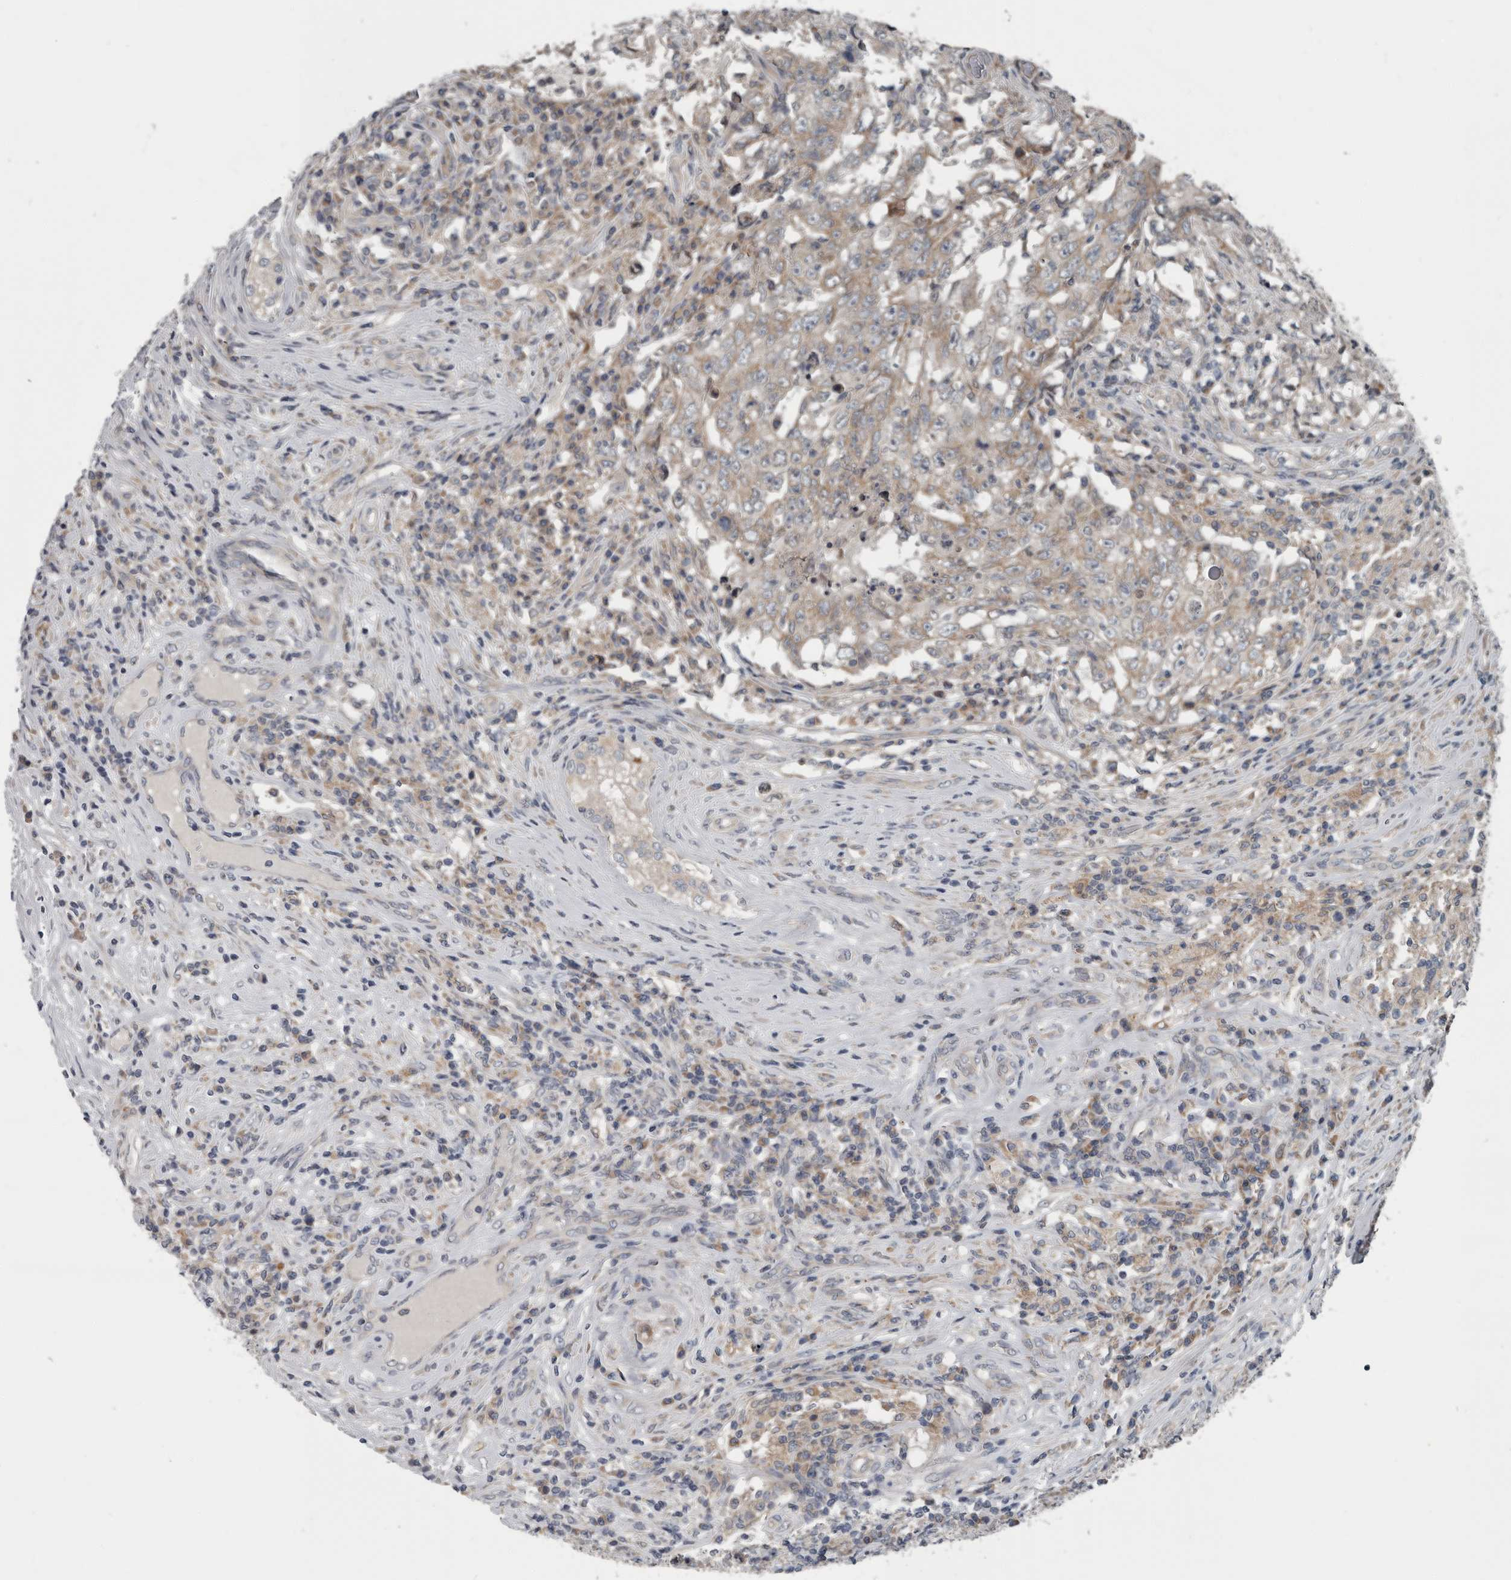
{"staining": {"intensity": "weak", "quantity": ">75%", "location": "cytoplasmic/membranous"}, "tissue": "testis cancer", "cell_type": "Tumor cells", "image_type": "cancer", "snomed": [{"axis": "morphology", "description": "Carcinoma, Embryonal, NOS"}, {"axis": "topography", "description": "Testis"}], "caption": "The immunohistochemical stain shows weak cytoplasmic/membranous expression in tumor cells of embryonal carcinoma (testis) tissue. Using DAB (brown) and hematoxylin (blue) stains, captured at high magnification using brightfield microscopy.", "gene": "TMEM199", "patient": {"sex": "male", "age": 26}}